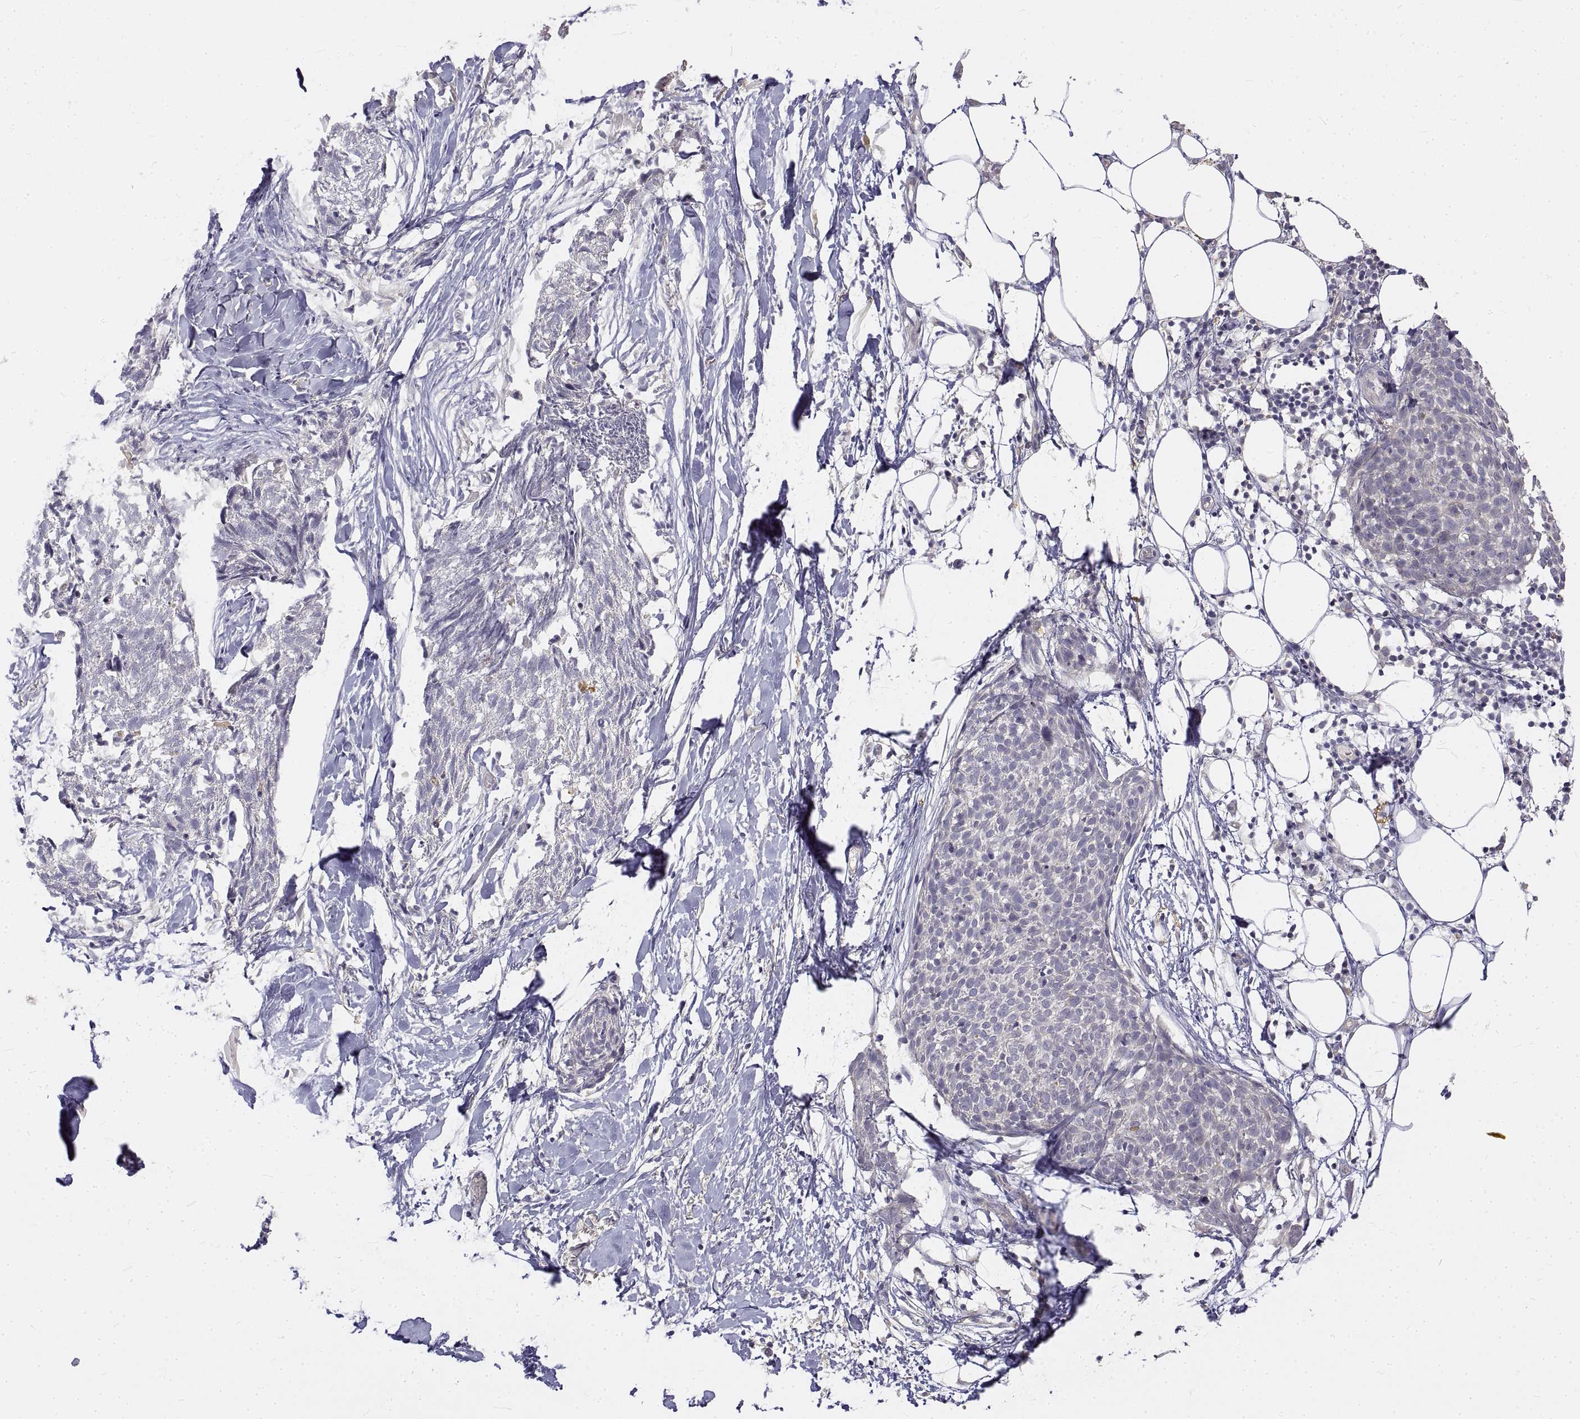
{"staining": {"intensity": "negative", "quantity": "none", "location": "none"}, "tissue": "skin cancer", "cell_type": "Tumor cells", "image_type": "cancer", "snomed": [{"axis": "morphology", "description": "Squamous cell carcinoma, NOS"}, {"axis": "topography", "description": "Skin"}, {"axis": "topography", "description": "Vulva"}], "caption": "A high-resolution image shows immunohistochemistry staining of skin cancer (squamous cell carcinoma), which demonstrates no significant staining in tumor cells.", "gene": "ANO2", "patient": {"sex": "female", "age": 75}}